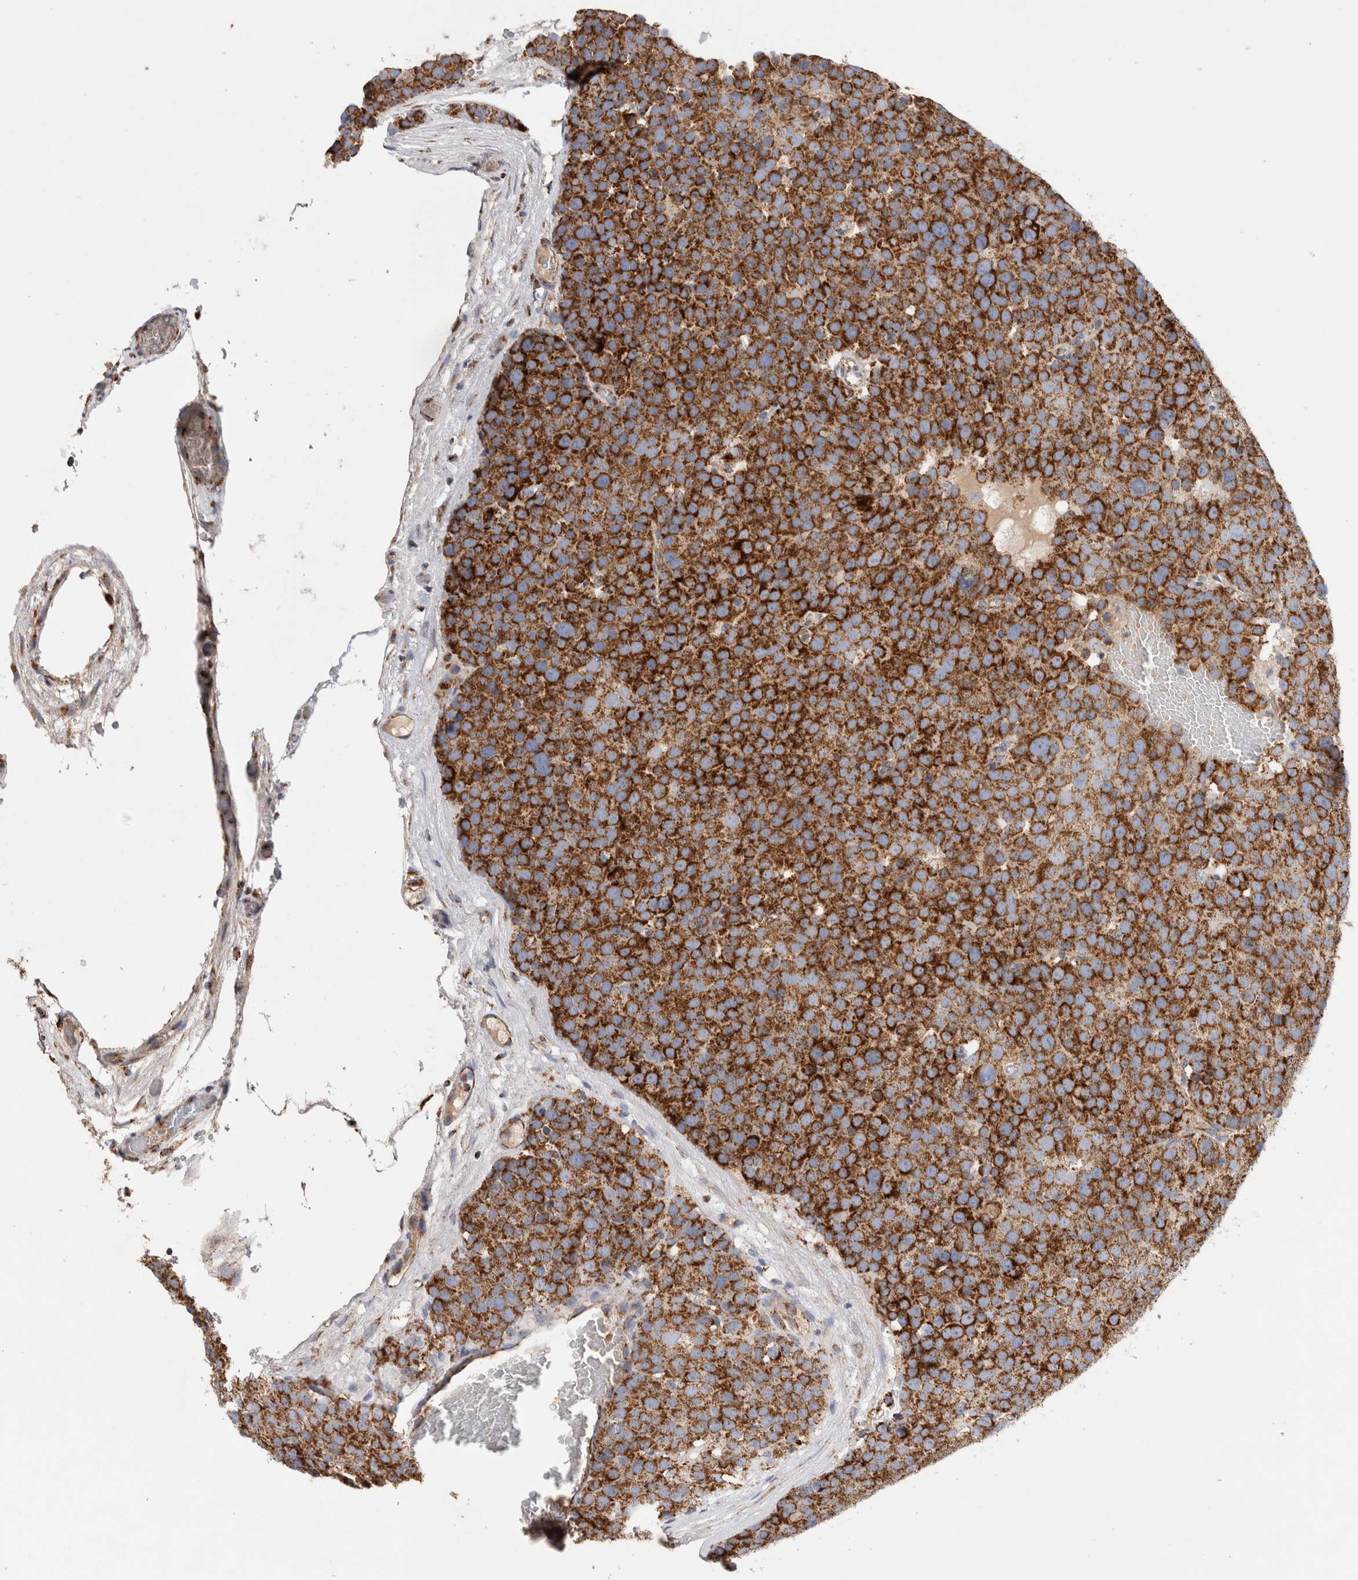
{"staining": {"intensity": "strong", "quantity": ">75%", "location": "cytoplasmic/membranous"}, "tissue": "testis cancer", "cell_type": "Tumor cells", "image_type": "cancer", "snomed": [{"axis": "morphology", "description": "Seminoma, NOS"}, {"axis": "topography", "description": "Testis"}], "caption": "Testis seminoma stained with a protein marker displays strong staining in tumor cells.", "gene": "IARS2", "patient": {"sex": "male", "age": 71}}